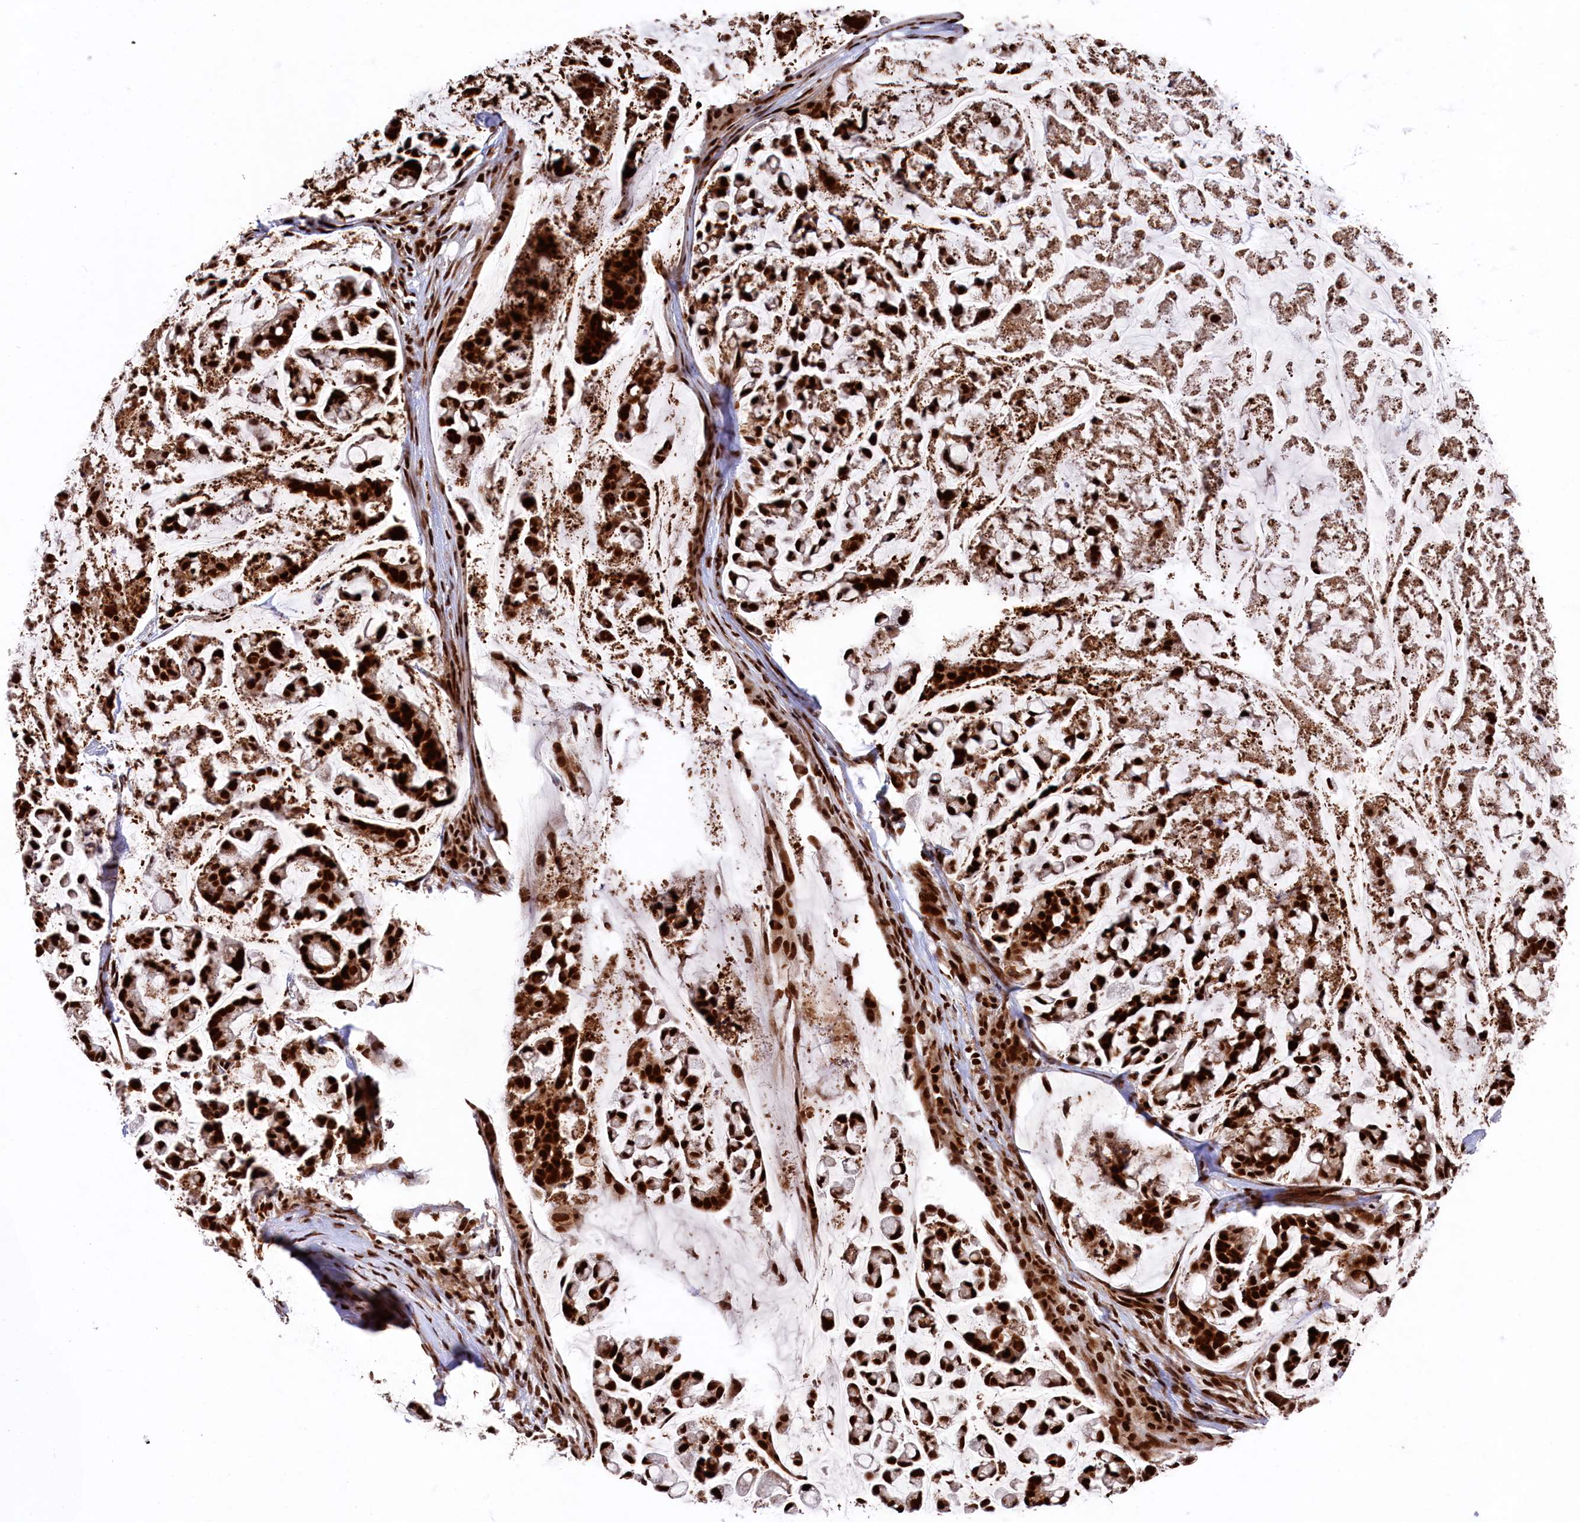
{"staining": {"intensity": "strong", "quantity": ">75%", "location": "nuclear"}, "tissue": "stomach cancer", "cell_type": "Tumor cells", "image_type": "cancer", "snomed": [{"axis": "morphology", "description": "Adenocarcinoma, NOS"}, {"axis": "topography", "description": "Stomach, lower"}], "caption": "Stomach adenocarcinoma tissue reveals strong nuclear expression in about >75% of tumor cells, visualized by immunohistochemistry.", "gene": "PRPF31", "patient": {"sex": "male", "age": 67}}